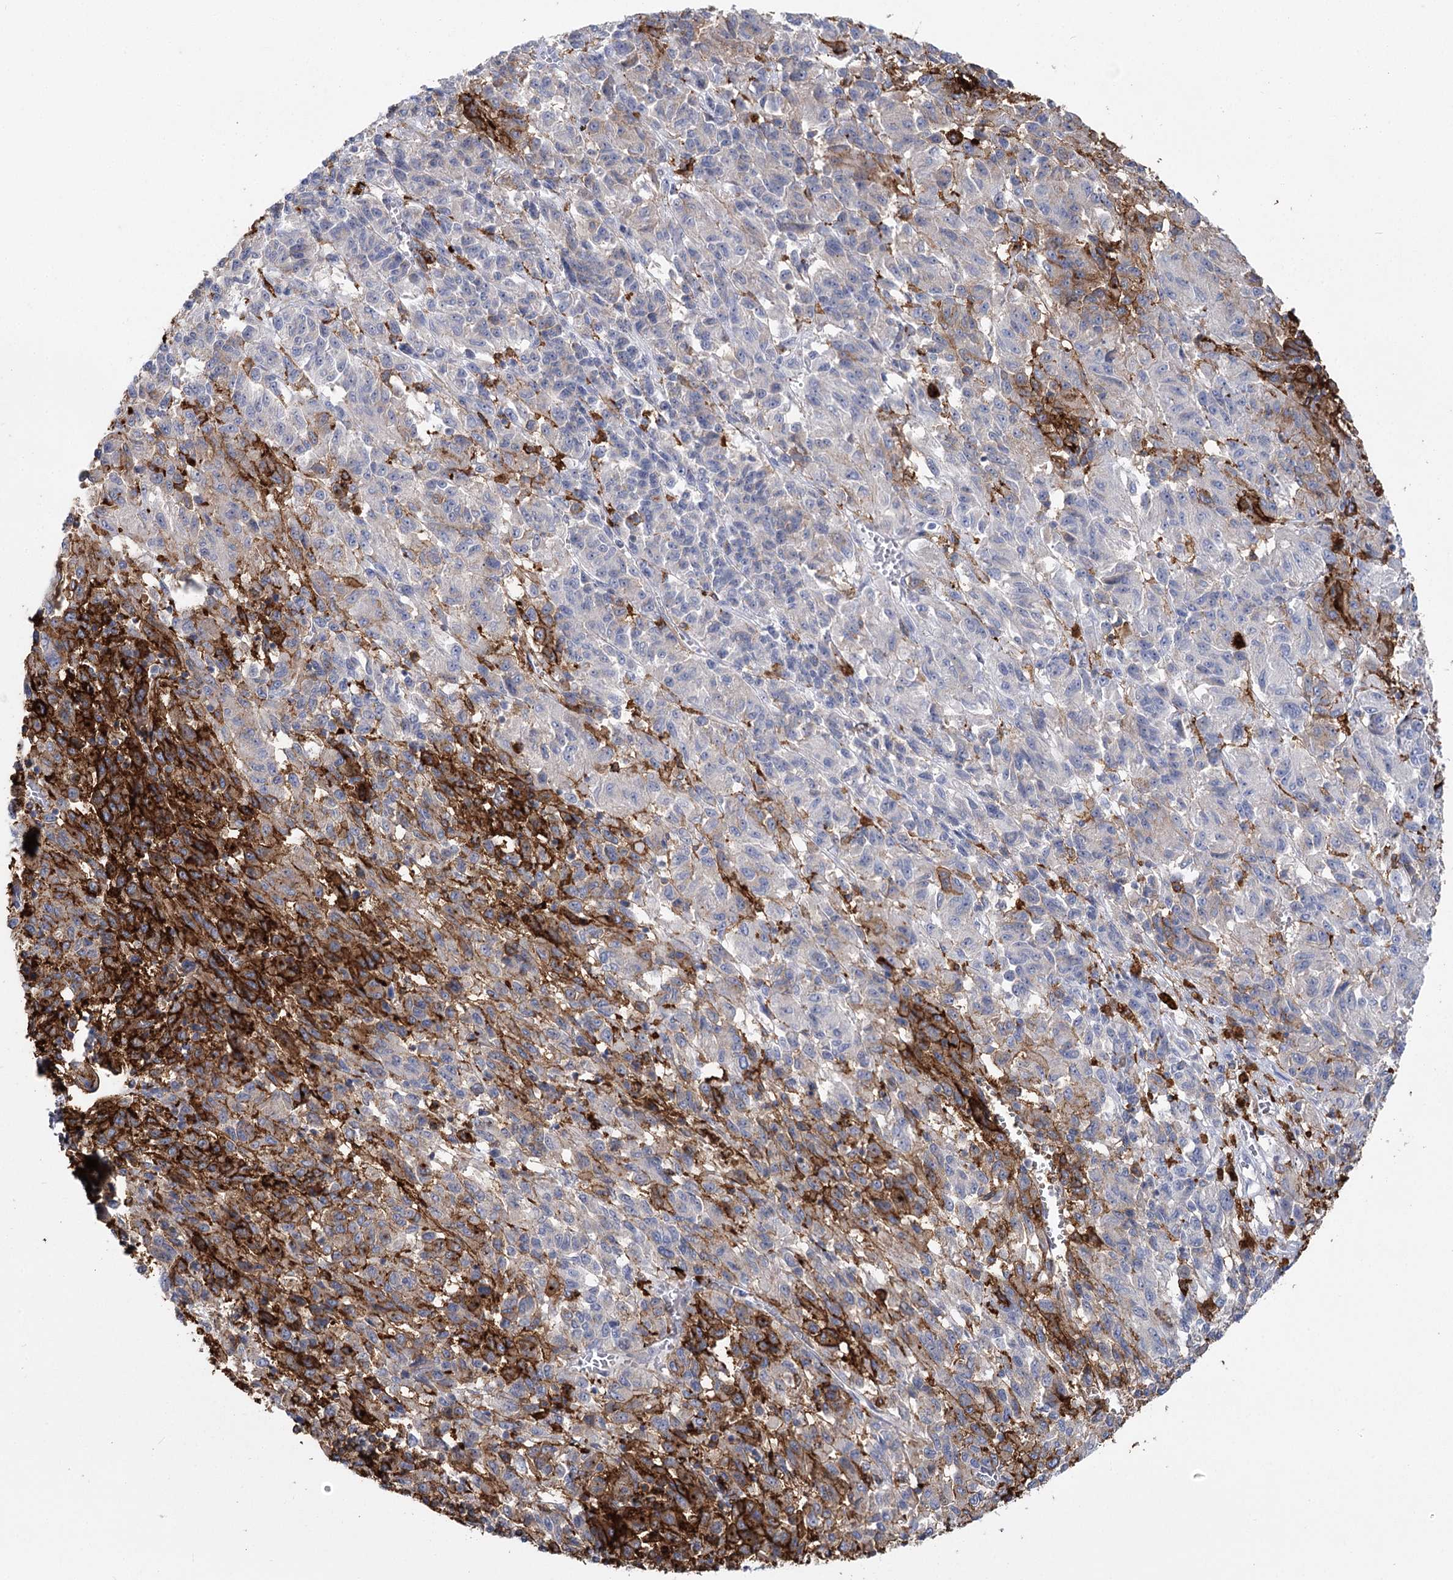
{"staining": {"intensity": "negative", "quantity": "none", "location": "none"}, "tissue": "melanoma", "cell_type": "Tumor cells", "image_type": "cancer", "snomed": [{"axis": "morphology", "description": "Malignant melanoma, Metastatic site"}, {"axis": "topography", "description": "Lung"}], "caption": "High magnification brightfield microscopy of malignant melanoma (metastatic site) stained with DAB (brown) and counterstained with hematoxylin (blue): tumor cells show no significant positivity. The staining was performed using DAB to visualize the protein expression in brown, while the nuclei were stained in blue with hematoxylin (Magnification: 20x).", "gene": "PIWIL4", "patient": {"sex": "male", "age": 64}}